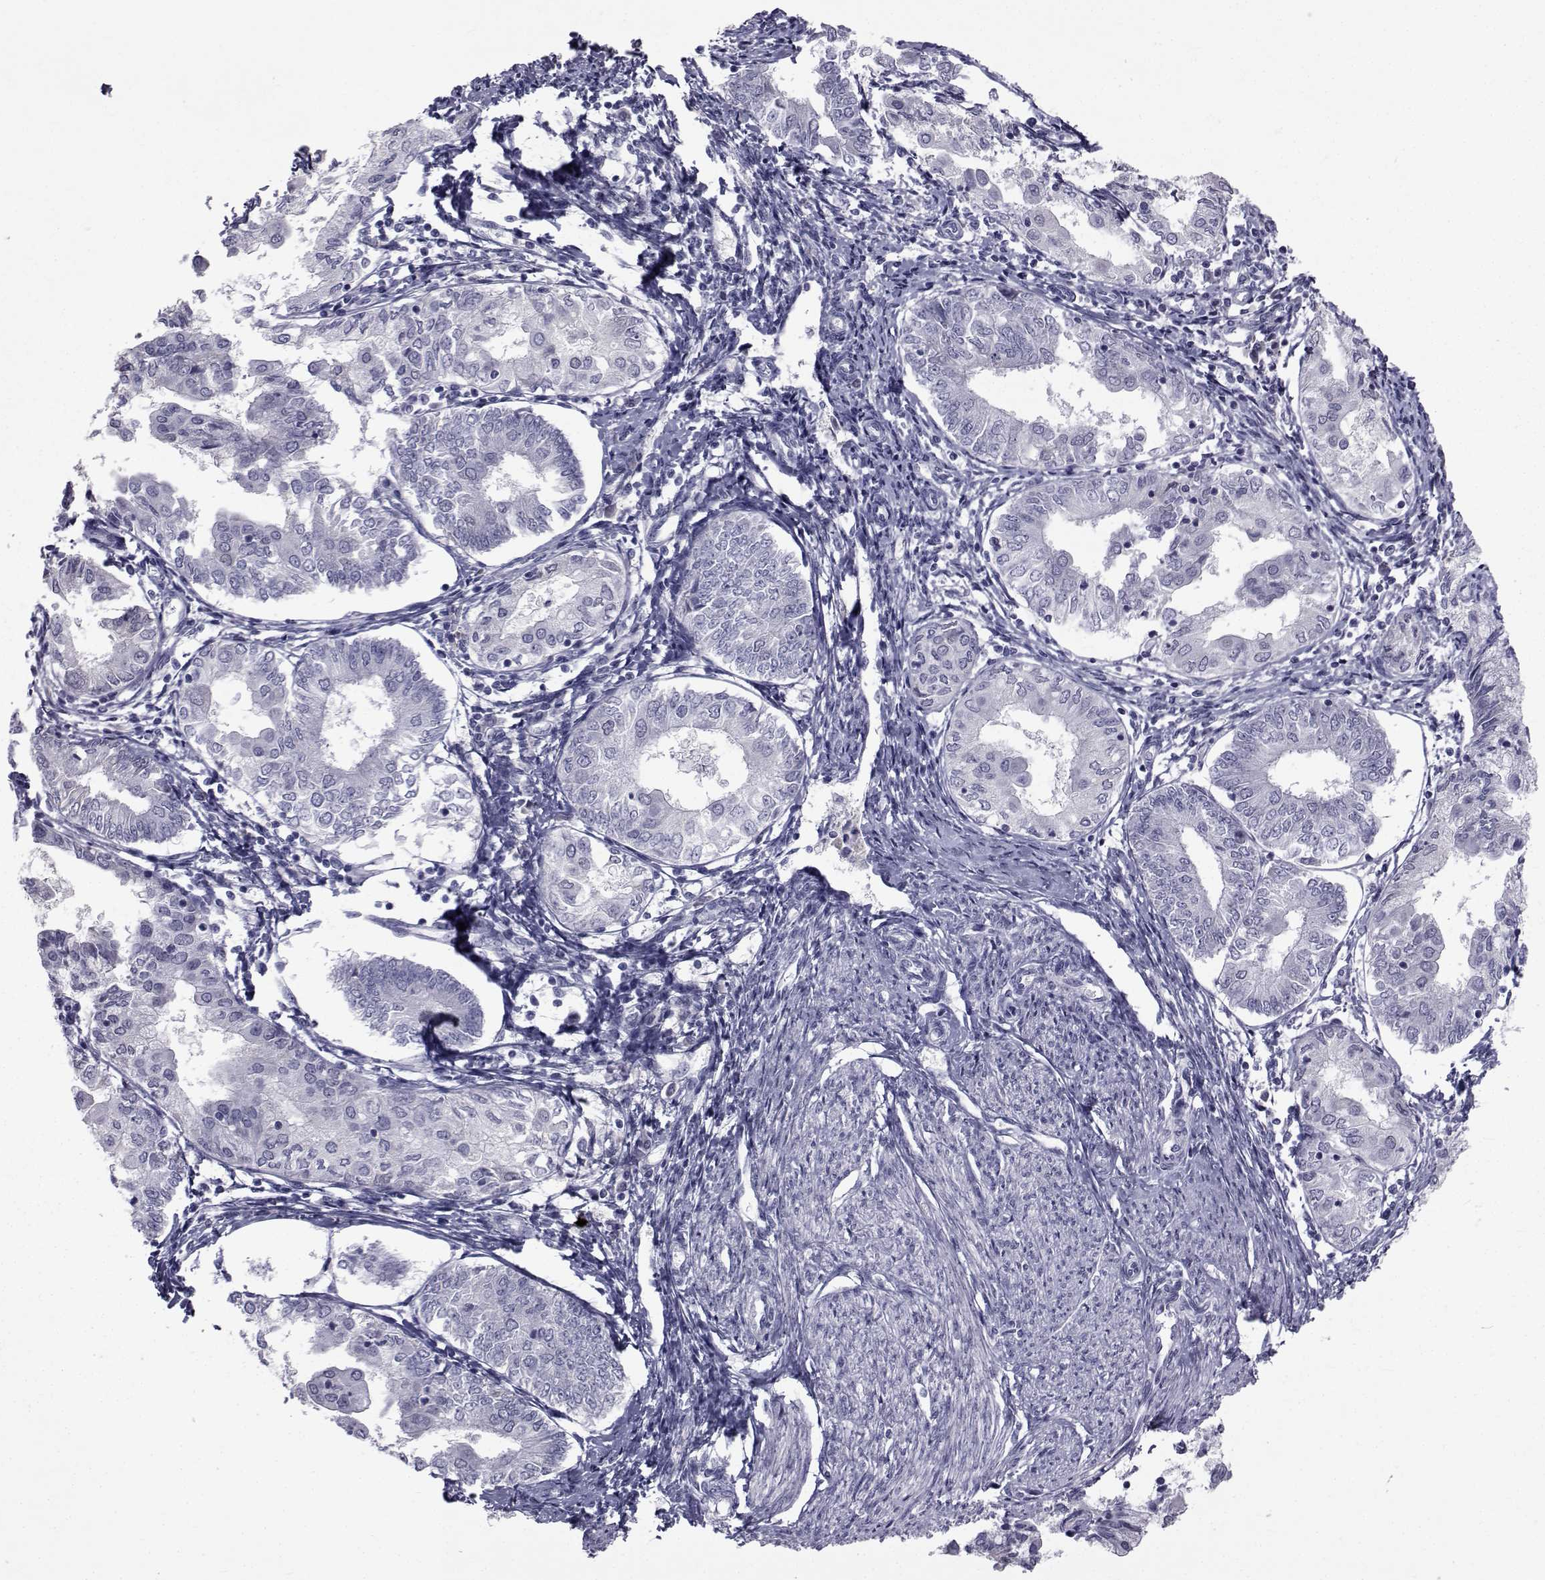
{"staining": {"intensity": "negative", "quantity": "none", "location": "none"}, "tissue": "endometrial cancer", "cell_type": "Tumor cells", "image_type": "cancer", "snomed": [{"axis": "morphology", "description": "Adenocarcinoma, NOS"}, {"axis": "topography", "description": "Endometrium"}], "caption": "A high-resolution image shows immunohistochemistry staining of endometrial adenocarcinoma, which displays no significant staining in tumor cells. The staining was performed using DAB (3,3'-diaminobenzidine) to visualize the protein expression in brown, while the nuclei were stained in blue with hematoxylin (Magnification: 20x).", "gene": "PAX2", "patient": {"sex": "female", "age": 68}}